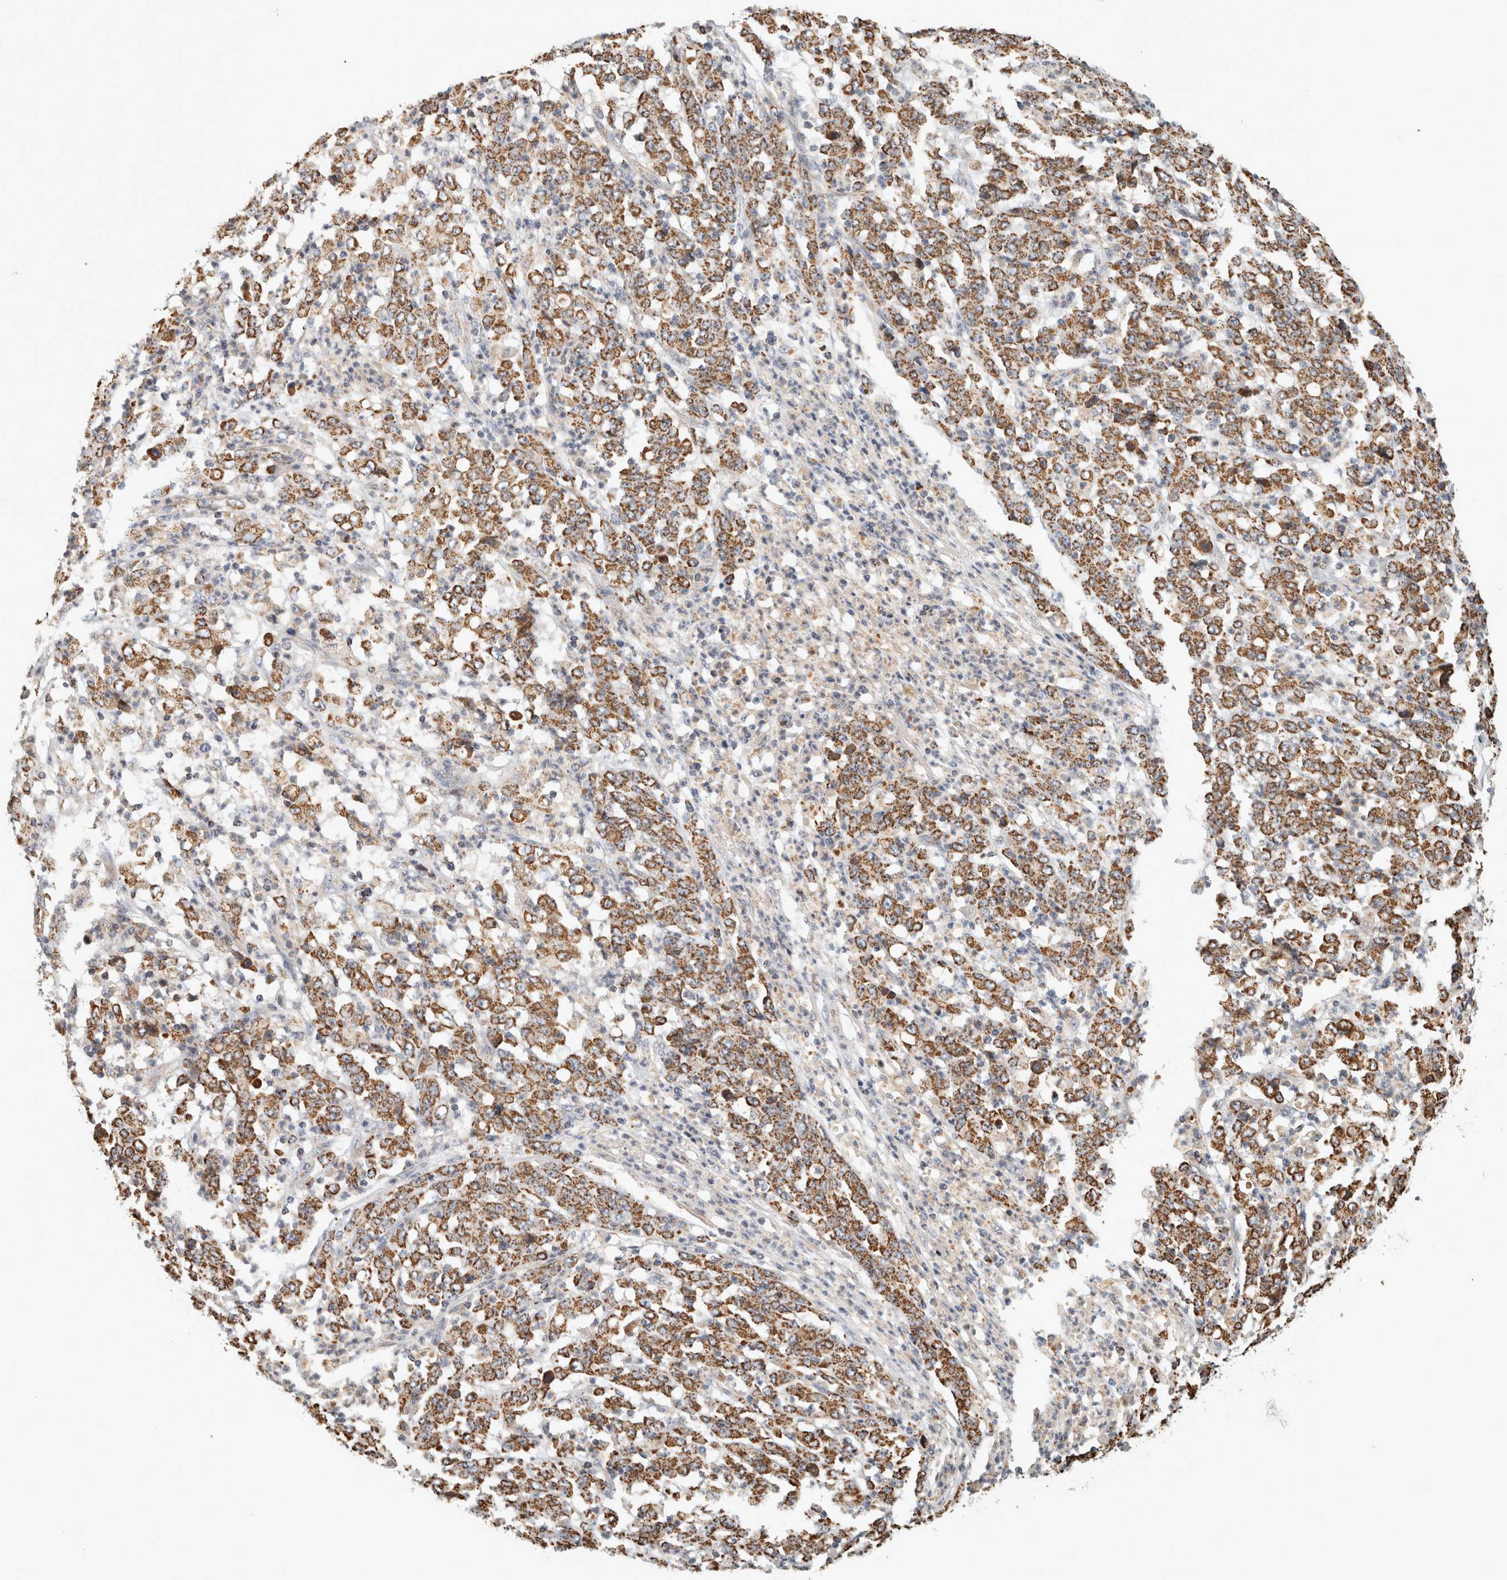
{"staining": {"intensity": "moderate", "quantity": ">75%", "location": "cytoplasmic/membranous"}, "tissue": "stomach cancer", "cell_type": "Tumor cells", "image_type": "cancer", "snomed": [{"axis": "morphology", "description": "Adenocarcinoma, NOS"}, {"axis": "topography", "description": "Stomach, lower"}], "caption": "Immunohistochemical staining of adenocarcinoma (stomach) shows medium levels of moderate cytoplasmic/membranous protein positivity in approximately >75% of tumor cells.", "gene": "ST8SIA1", "patient": {"sex": "female", "age": 71}}